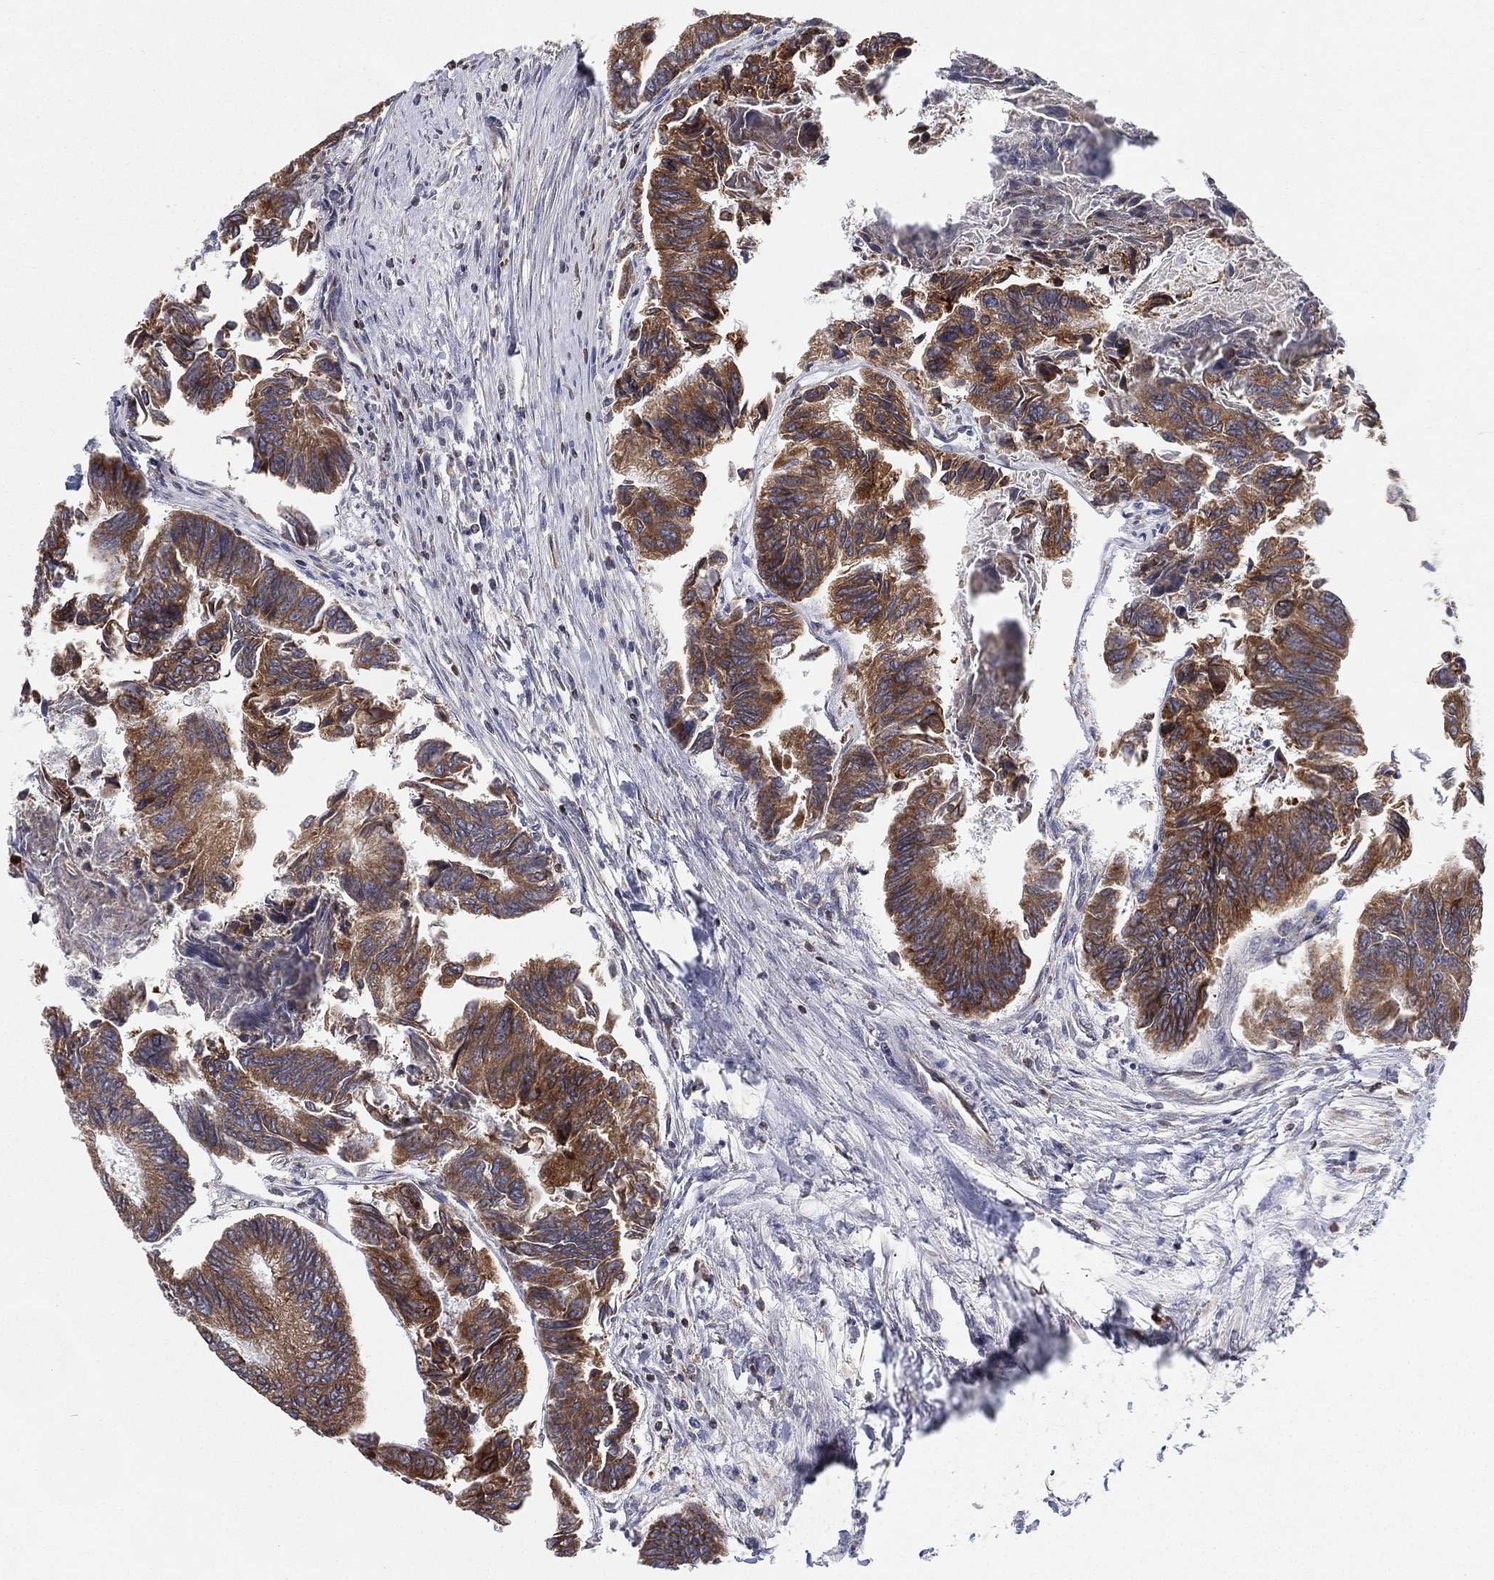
{"staining": {"intensity": "strong", "quantity": "25%-75%", "location": "cytoplasmic/membranous"}, "tissue": "colorectal cancer", "cell_type": "Tumor cells", "image_type": "cancer", "snomed": [{"axis": "morphology", "description": "Adenocarcinoma, NOS"}, {"axis": "topography", "description": "Colon"}], "caption": "An image showing strong cytoplasmic/membranous expression in approximately 25%-75% of tumor cells in colorectal cancer (adenocarcinoma), as visualized by brown immunohistochemical staining.", "gene": "CYB5B", "patient": {"sex": "female", "age": 65}}